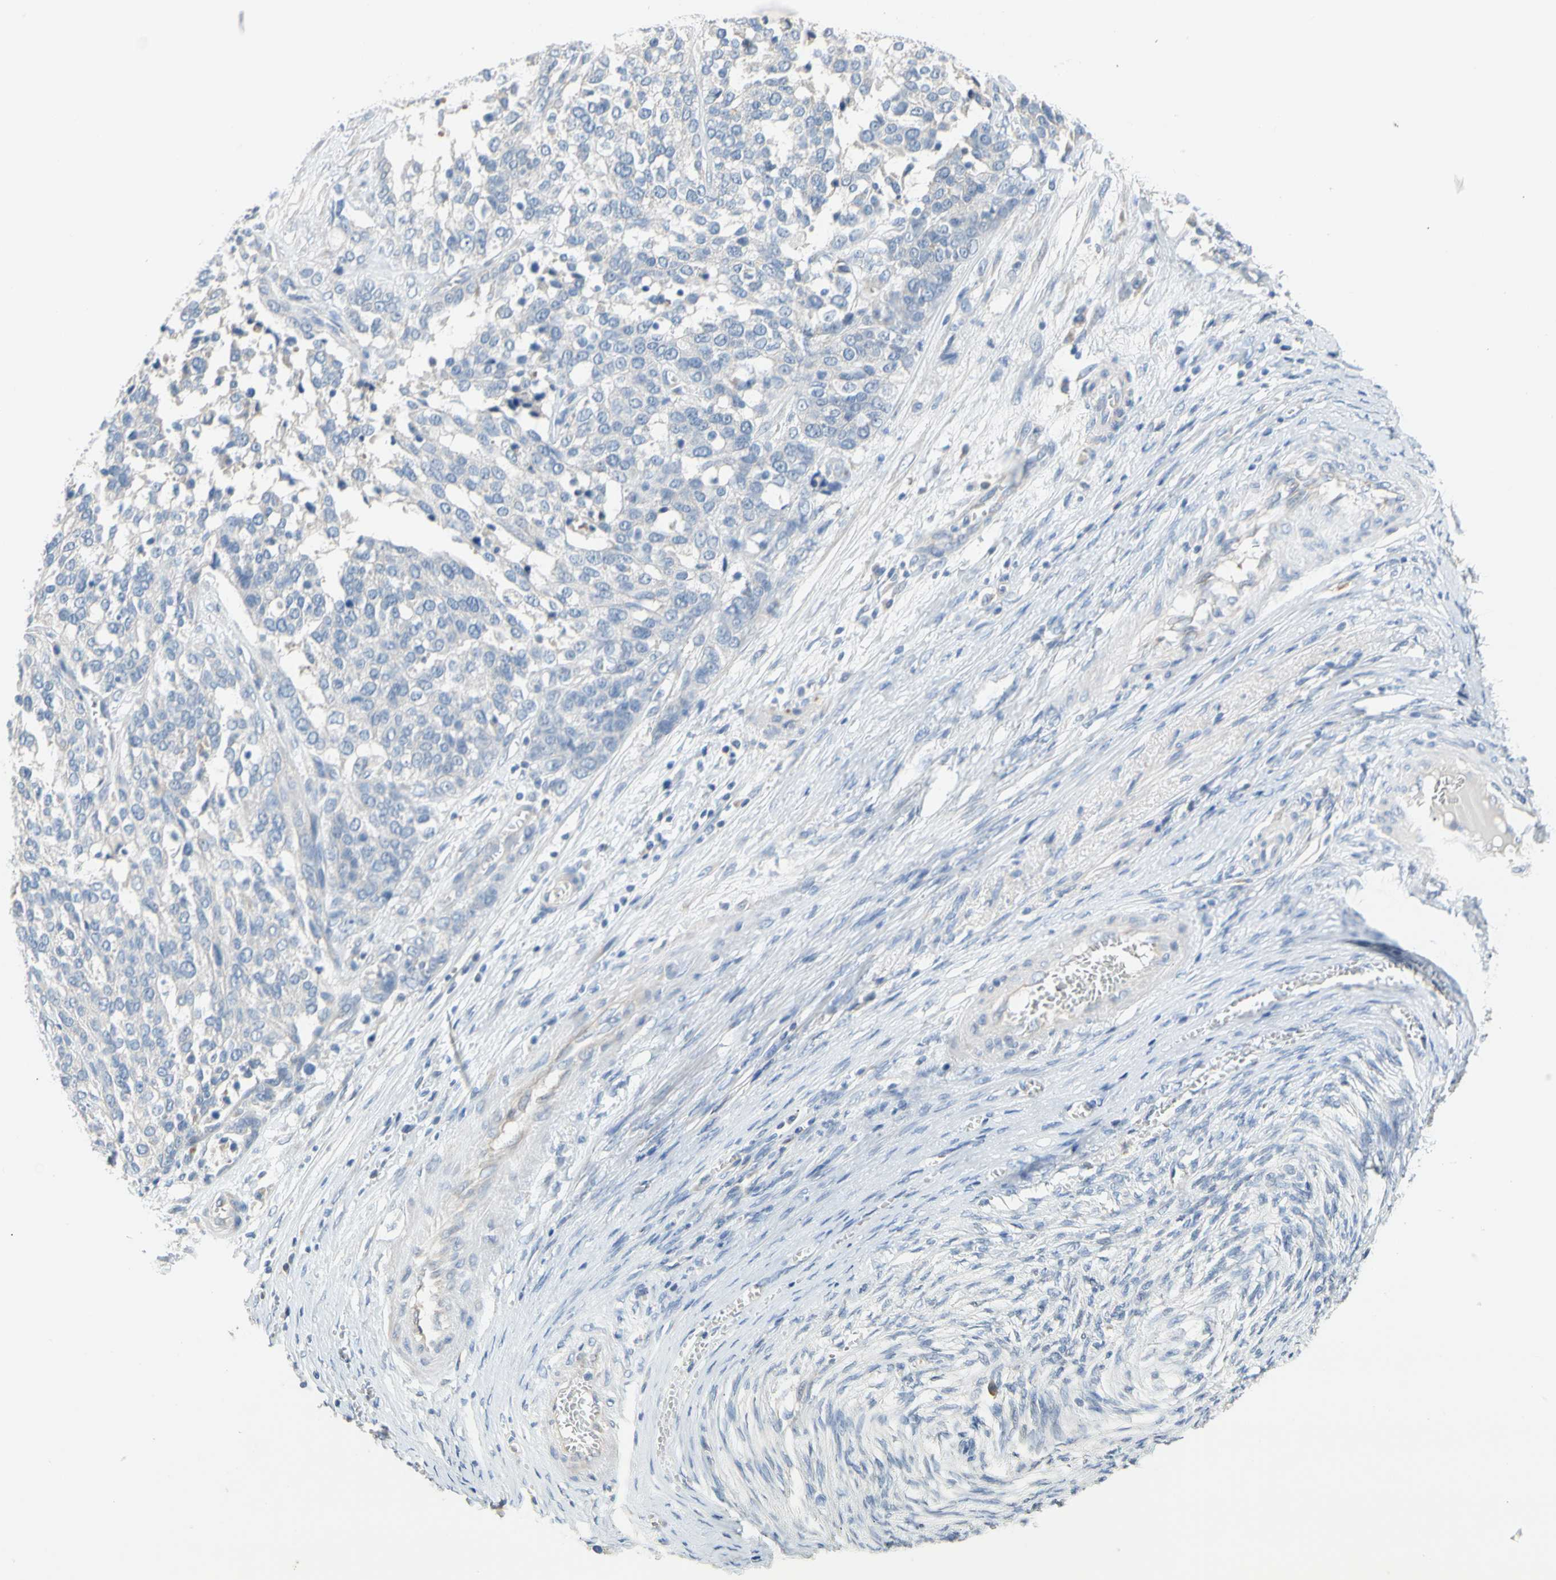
{"staining": {"intensity": "negative", "quantity": "none", "location": "none"}, "tissue": "ovarian cancer", "cell_type": "Tumor cells", "image_type": "cancer", "snomed": [{"axis": "morphology", "description": "Cystadenocarcinoma, serous, NOS"}, {"axis": "topography", "description": "Ovary"}], "caption": "Tumor cells show no significant protein positivity in serous cystadenocarcinoma (ovarian).", "gene": "CCM2L", "patient": {"sex": "female", "age": 44}}